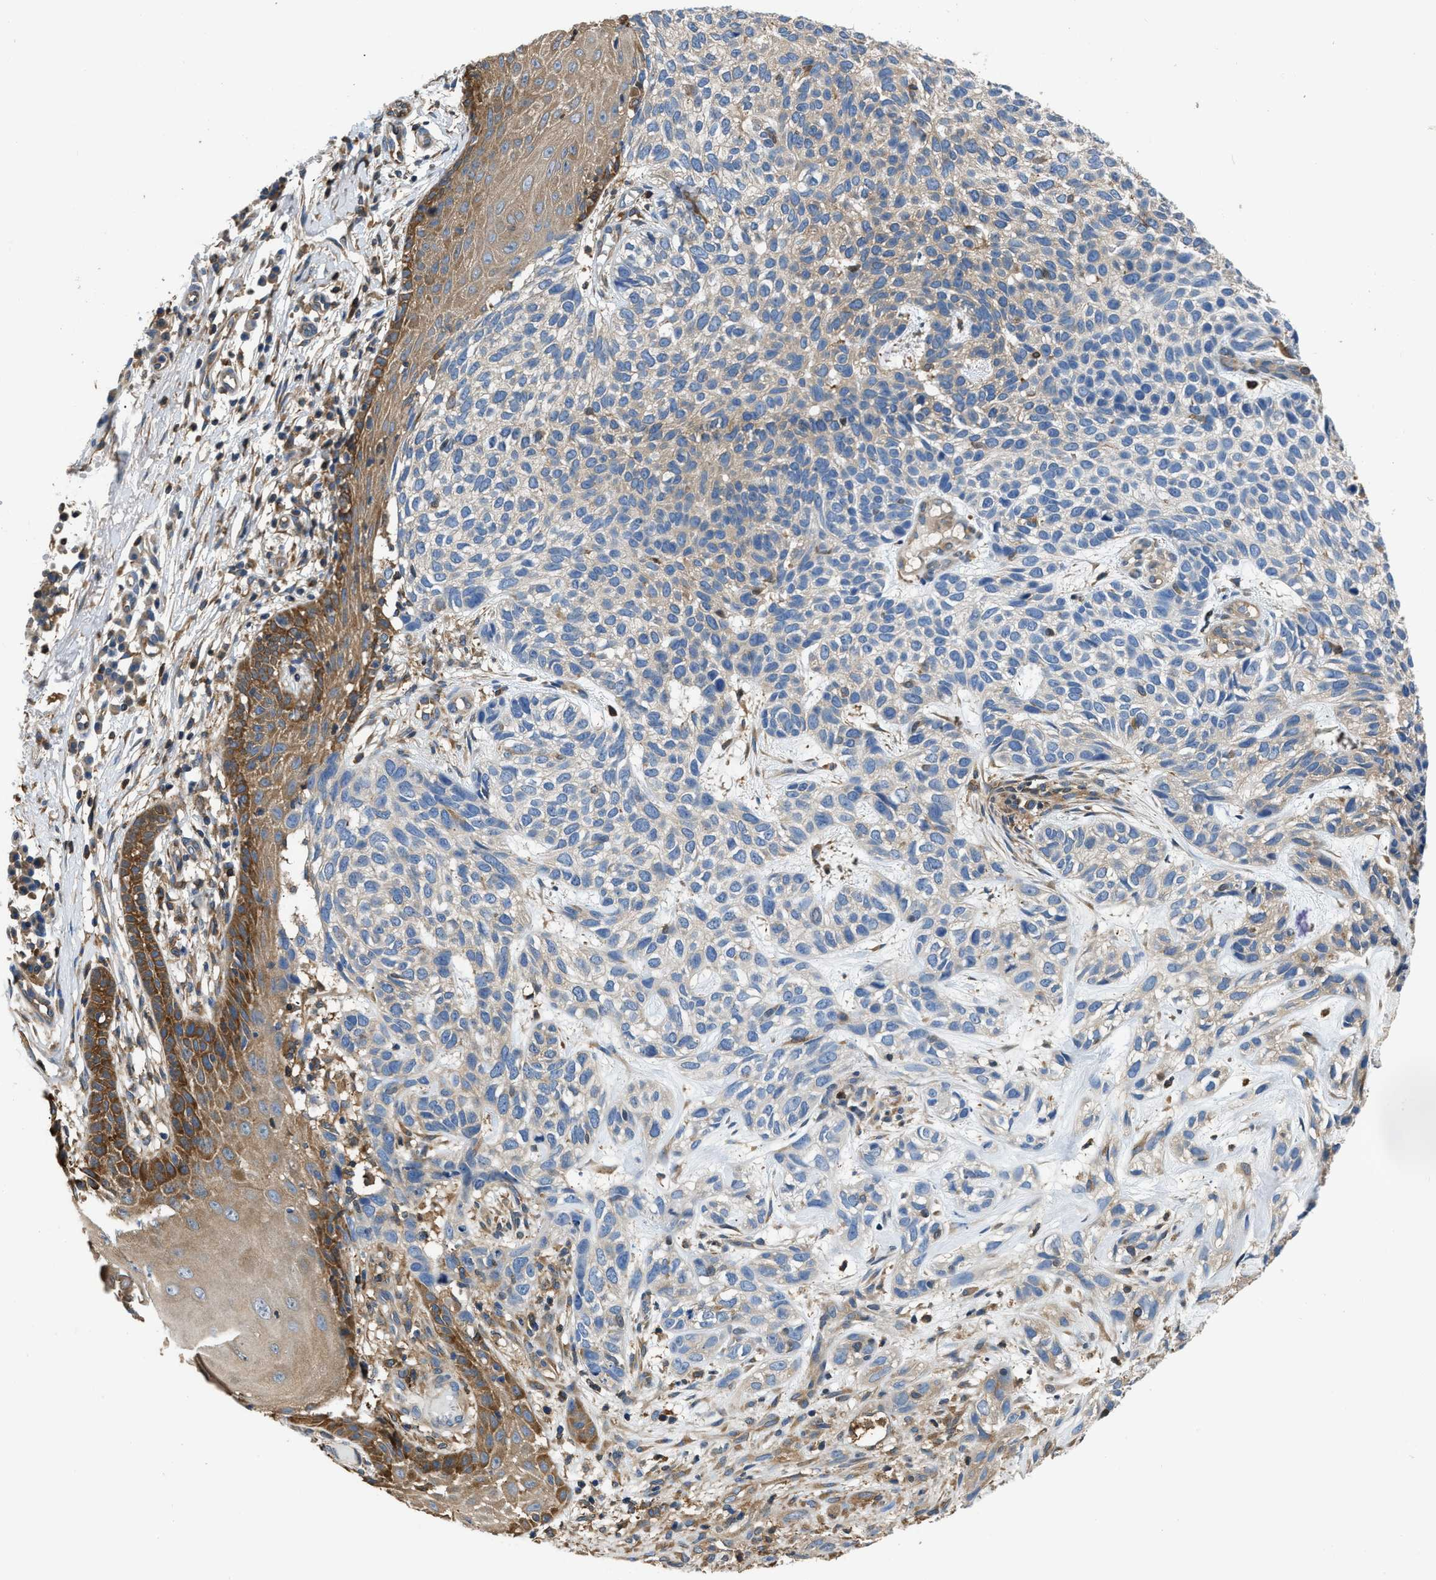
{"staining": {"intensity": "weak", "quantity": "<25%", "location": "cytoplasmic/membranous"}, "tissue": "skin cancer", "cell_type": "Tumor cells", "image_type": "cancer", "snomed": [{"axis": "morphology", "description": "Normal tissue, NOS"}, {"axis": "morphology", "description": "Basal cell carcinoma"}, {"axis": "topography", "description": "Skin"}], "caption": "A micrograph of skin cancer stained for a protein demonstrates no brown staining in tumor cells. (IHC, brightfield microscopy, high magnification).", "gene": "PKM", "patient": {"sex": "male", "age": 79}}